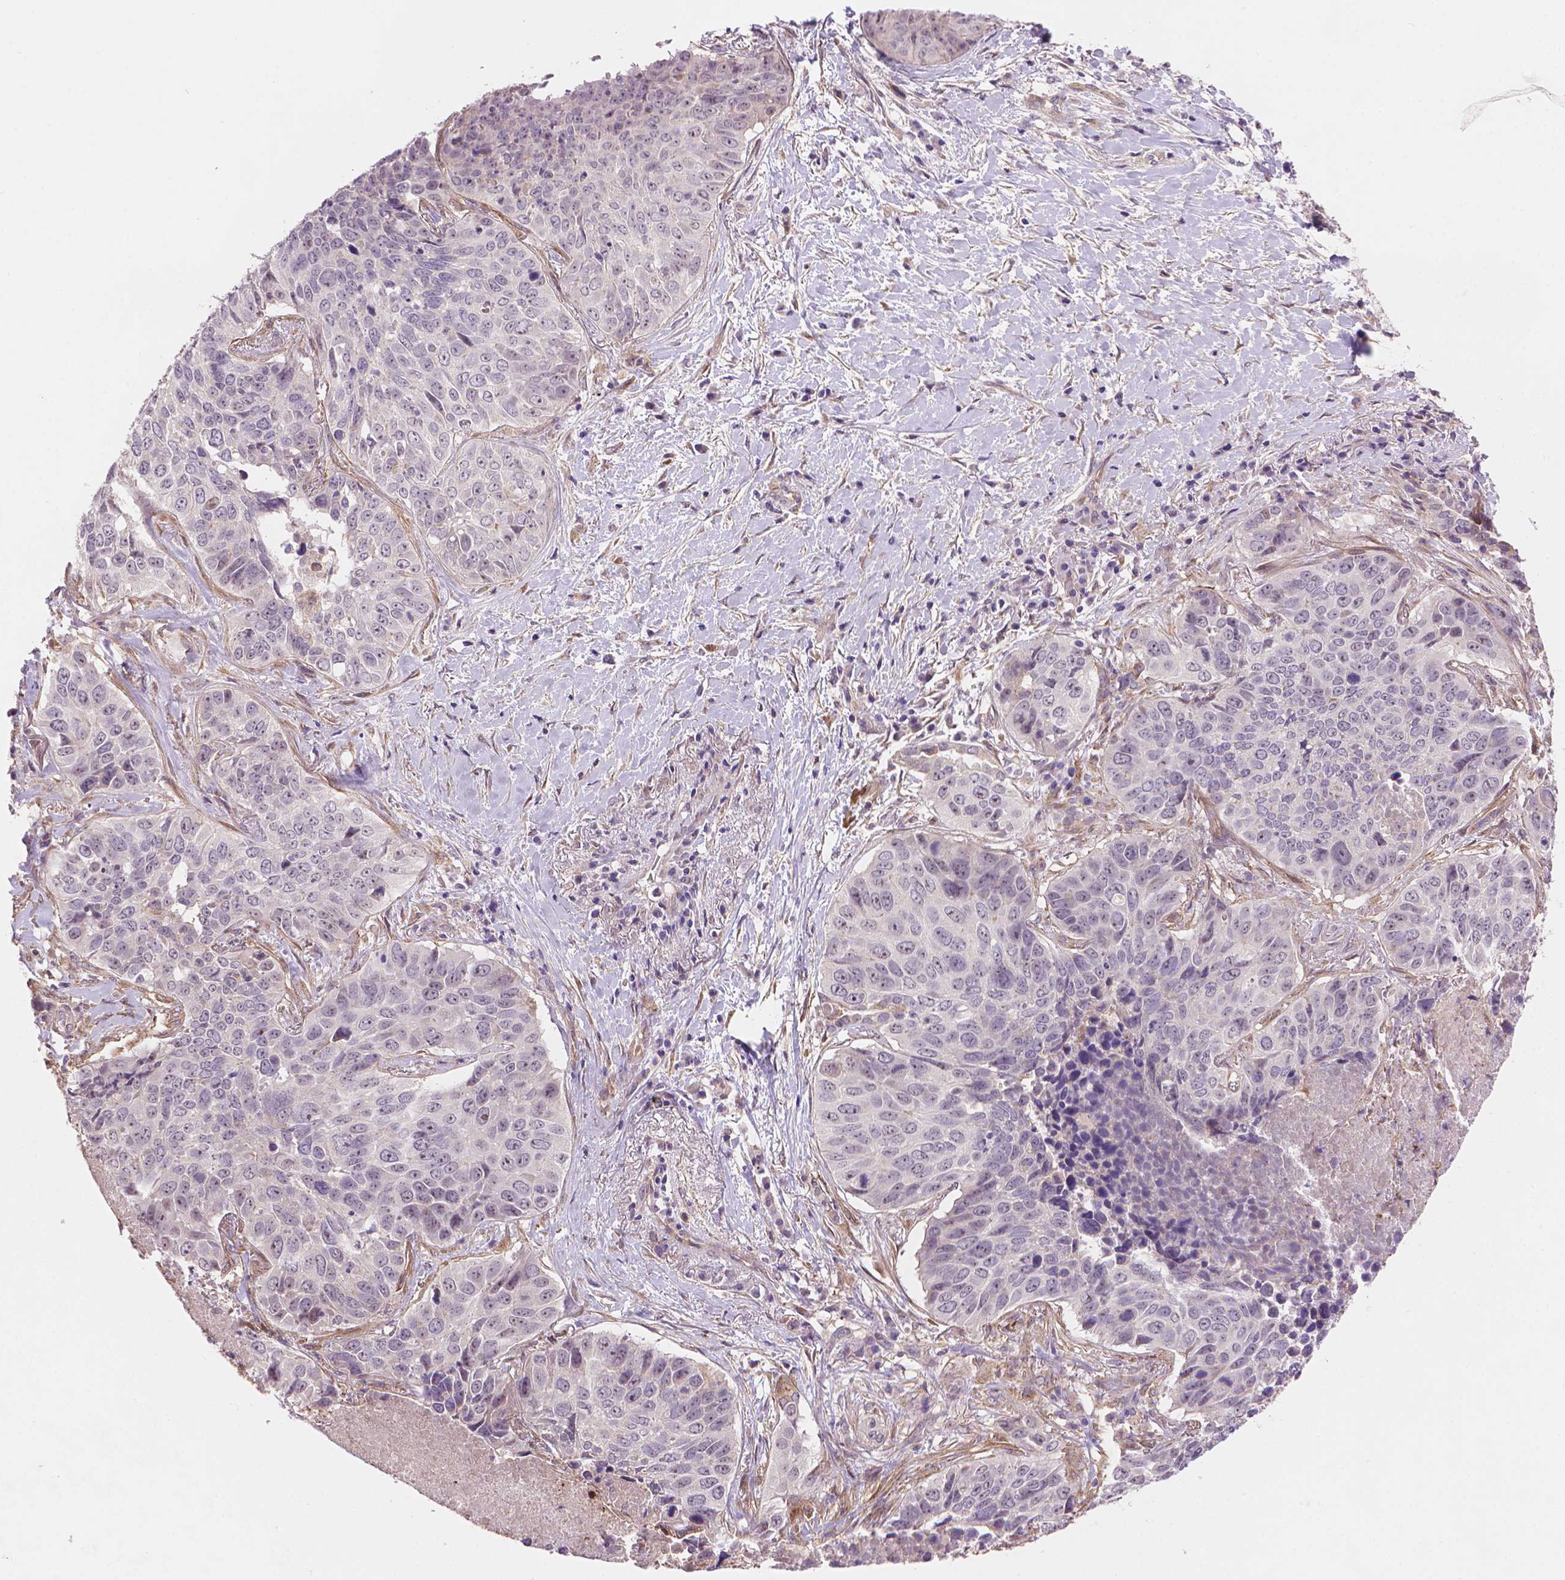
{"staining": {"intensity": "negative", "quantity": "none", "location": "none"}, "tissue": "lung cancer", "cell_type": "Tumor cells", "image_type": "cancer", "snomed": [{"axis": "morphology", "description": "Normal tissue, NOS"}, {"axis": "morphology", "description": "Squamous cell carcinoma, NOS"}, {"axis": "topography", "description": "Bronchus"}, {"axis": "topography", "description": "Lung"}], "caption": "This is an immunohistochemistry (IHC) histopathology image of human lung cancer (squamous cell carcinoma). There is no expression in tumor cells.", "gene": "AMMECR1", "patient": {"sex": "male", "age": 64}}